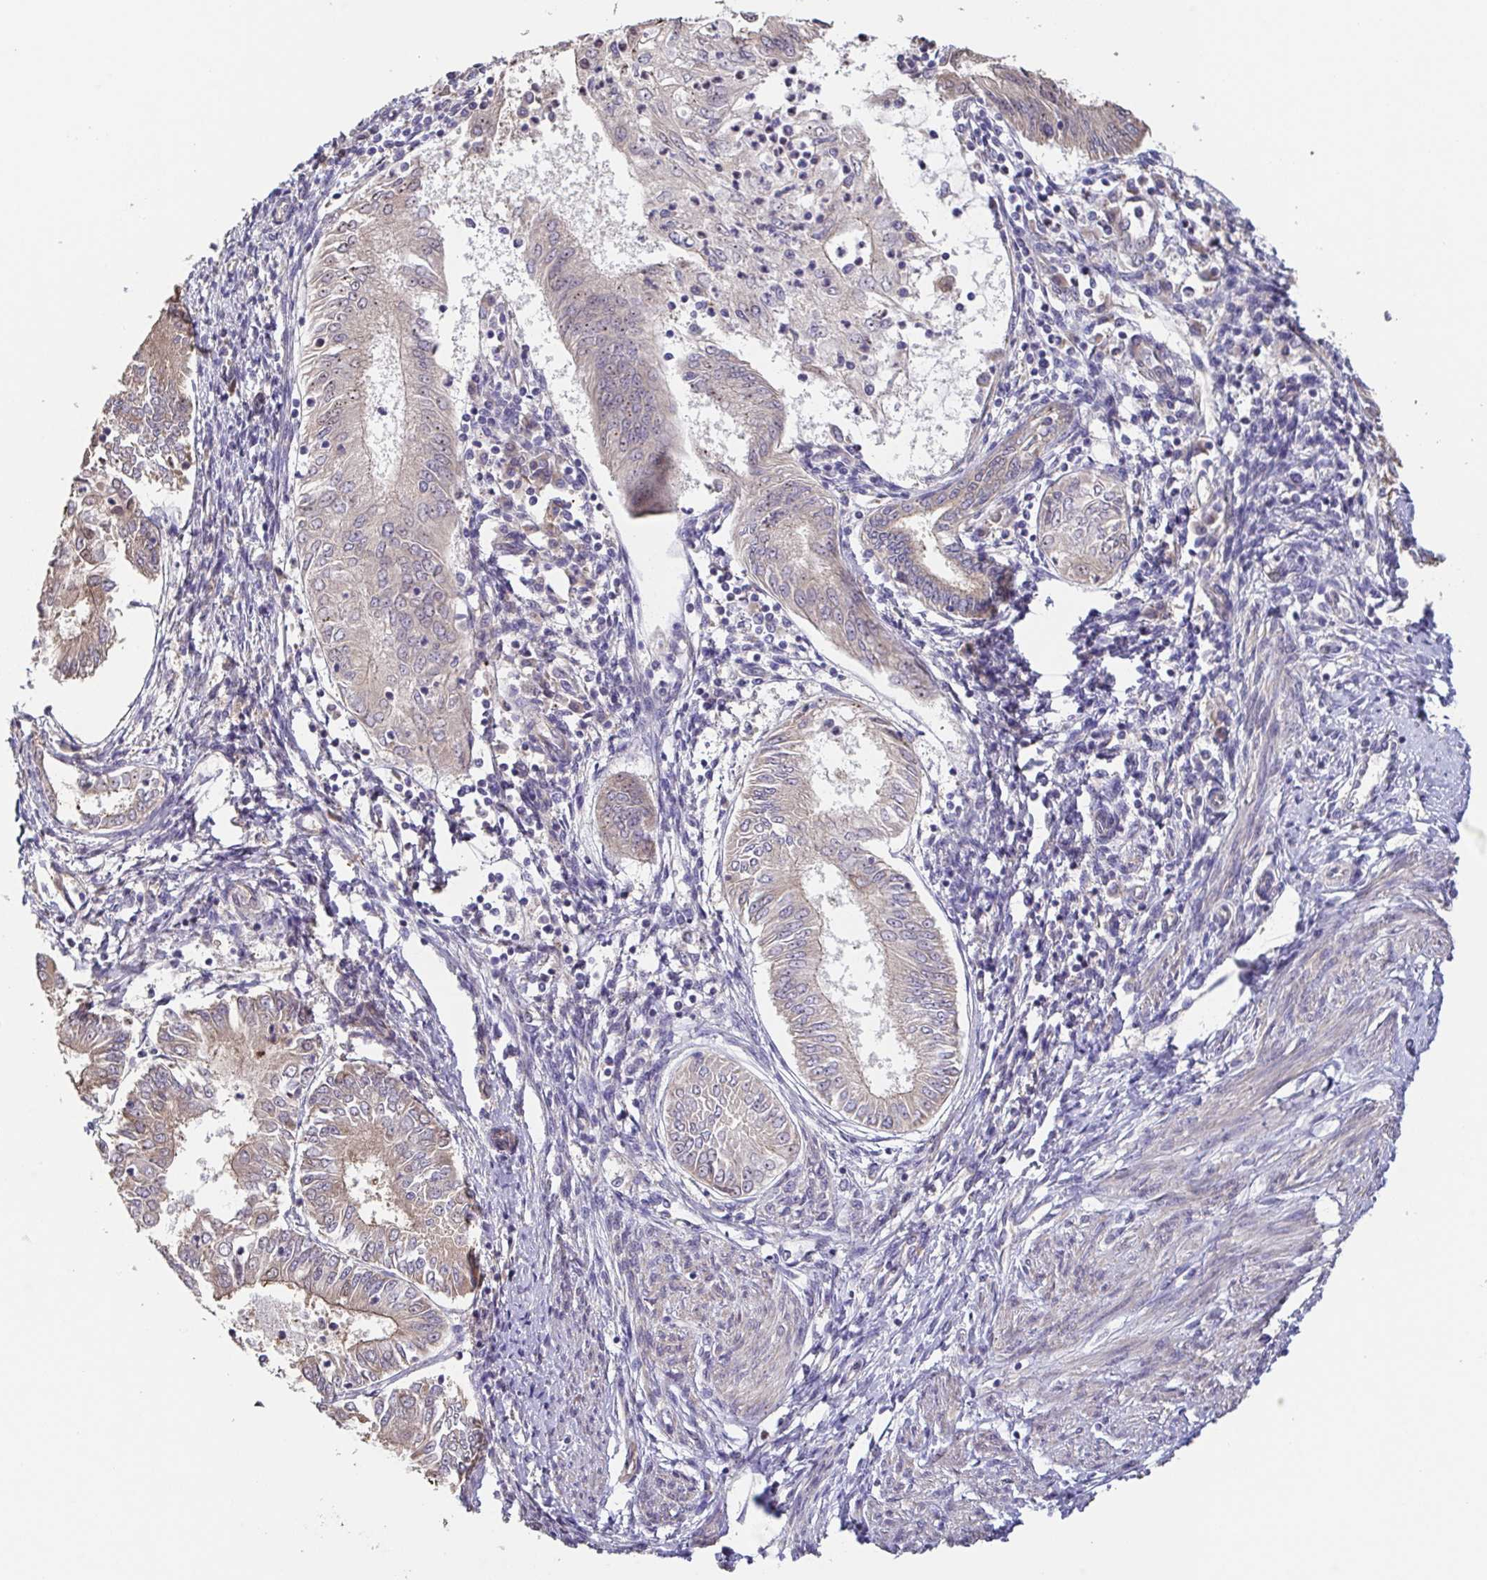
{"staining": {"intensity": "weak", "quantity": "<25%", "location": "cytoplasmic/membranous"}, "tissue": "endometrial cancer", "cell_type": "Tumor cells", "image_type": "cancer", "snomed": [{"axis": "morphology", "description": "Adenocarcinoma, NOS"}, {"axis": "topography", "description": "Endometrium"}], "caption": "High power microscopy histopathology image of an immunohistochemistry histopathology image of endometrial adenocarcinoma, revealing no significant staining in tumor cells.", "gene": "EIF3D", "patient": {"sex": "female", "age": 68}}